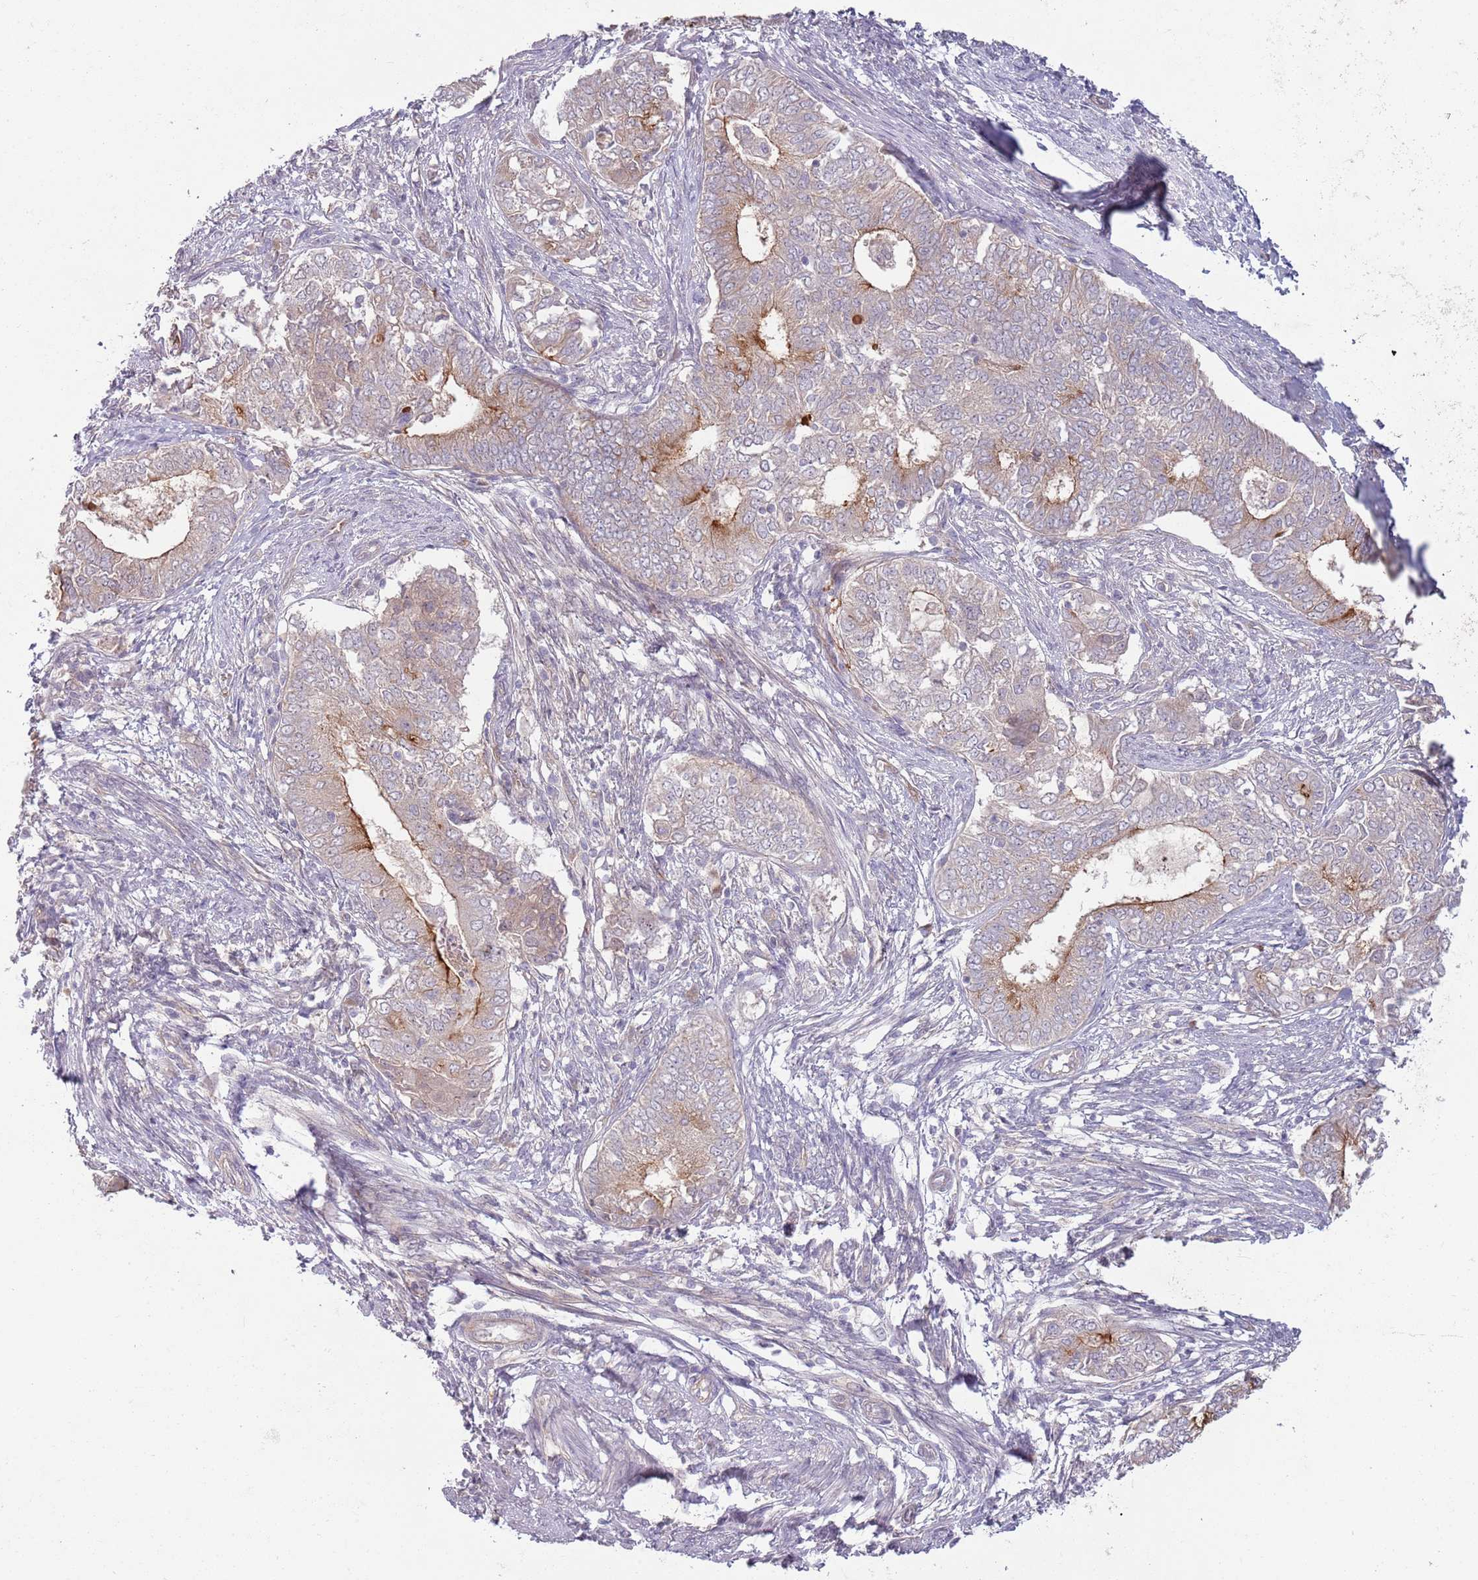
{"staining": {"intensity": "moderate", "quantity": "<25%", "location": "cytoplasmic/membranous"}, "tissue": "endometrial cancer", "cell_type": "Tumor cells", "image_type": "cancer", "snomed": [{"axis": "morphology", "description": "Adenocarcinoma, NOS"}, {"axis": "topography", "description": "Endometrium"}], "caption": "Endometrial cancer (adenocarcinoma) stained for a protein displays moderate cytoplasmic/membranous positivity in tumor cells.", "gene": "SAV1", "patient": {"sex": "female", "age": 62}}